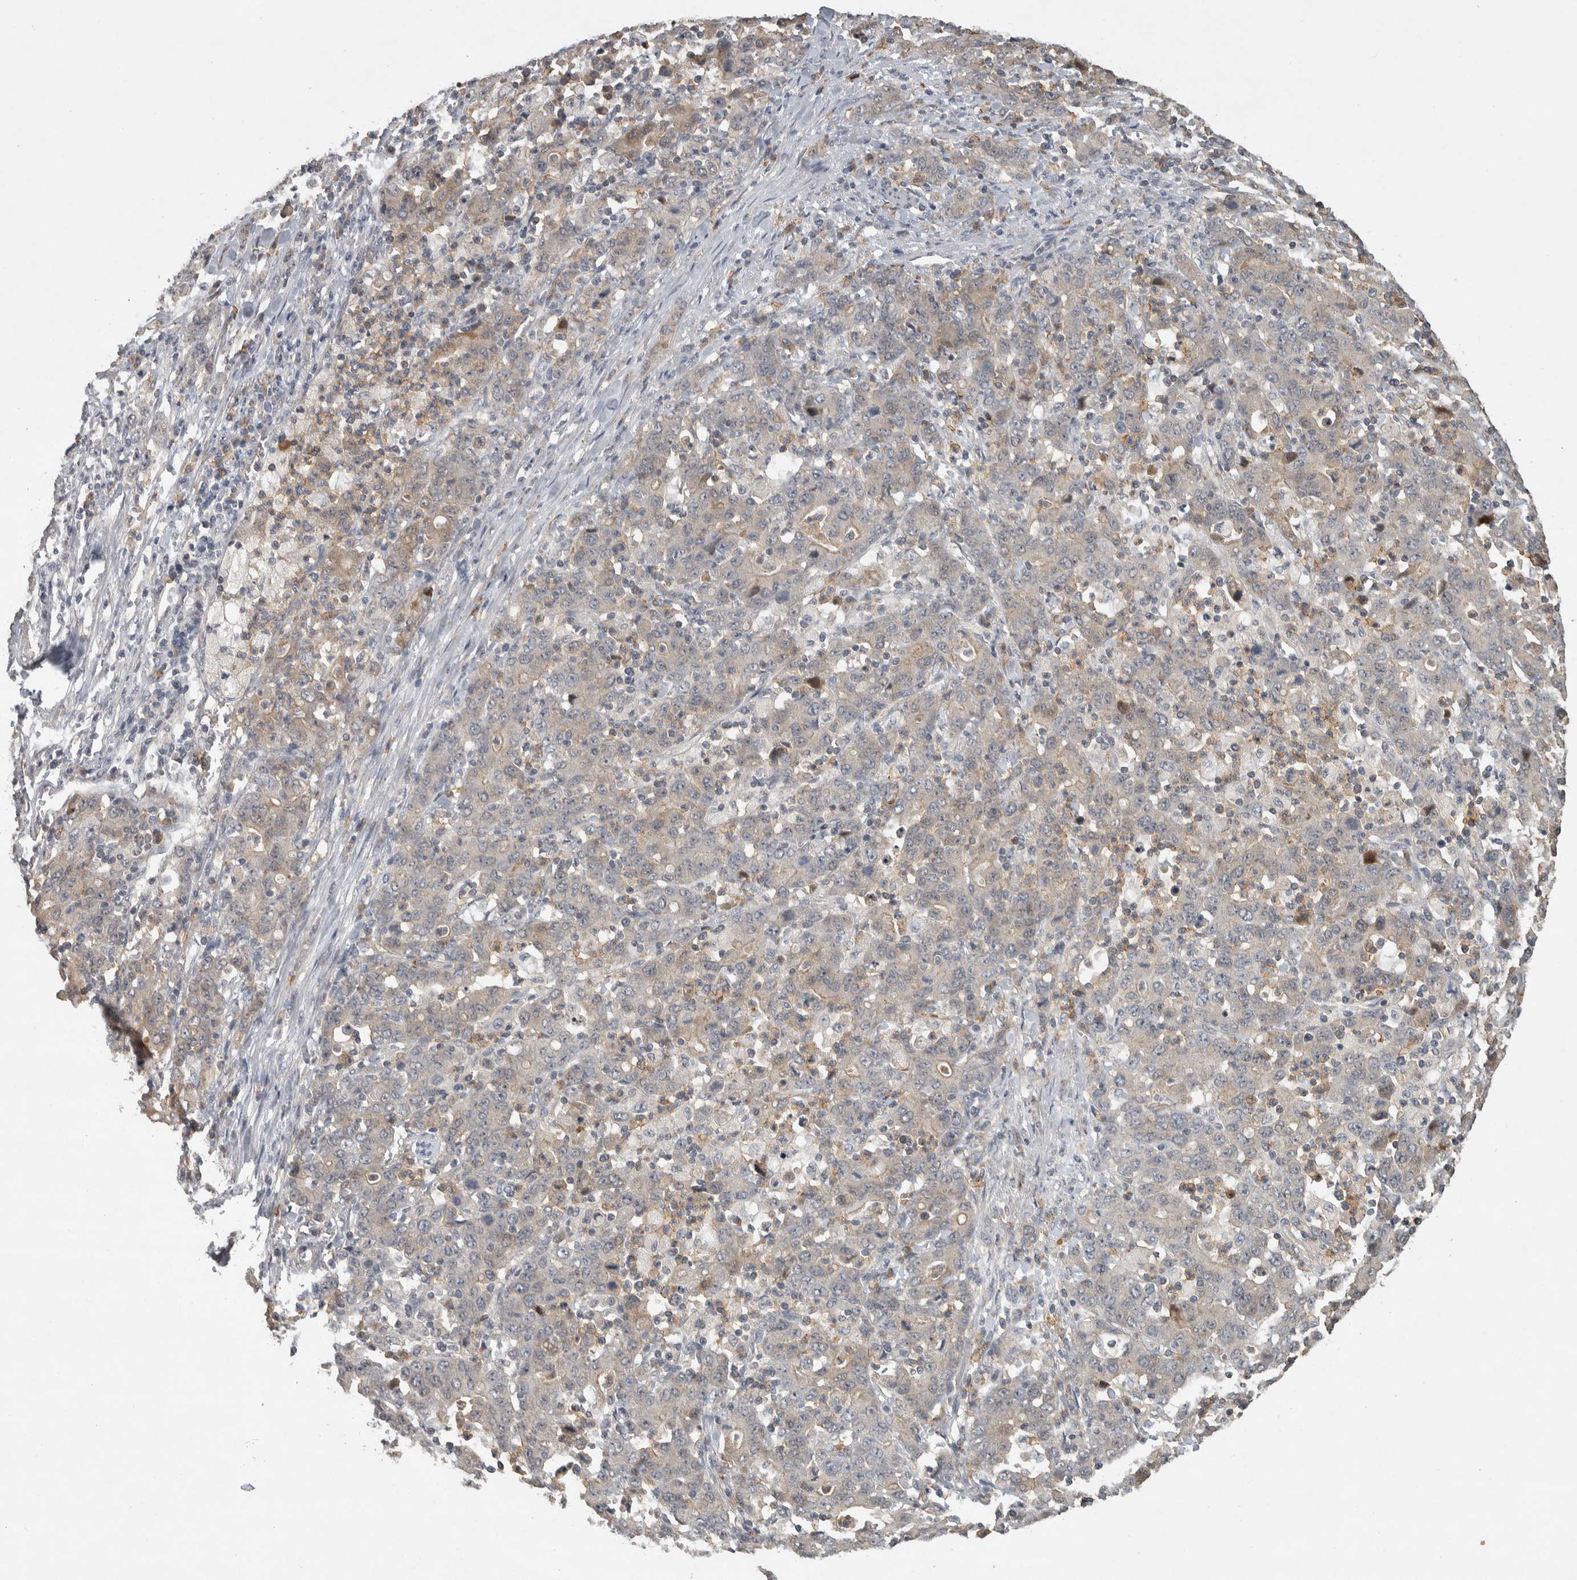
{"staining": {"intensity": "weak", "quantity": "<25%", "location": "cytoplasmic/membranous"}, "tissue": "stomach cancer", "cell_type": "Tumor cells", "image_type": "cancer", "snomed": [{"axis": "morphology", "description": "Adenocarcinoma, NOS"}, {"axis": "topography", "description": "Stomach, upper"}], "caption": "Human stomach cancer stained for a protein using IHC exhibits no expression in tumor cells.", "gene": "EIF3H", "patient": {"sex": "male", "age": 69}}